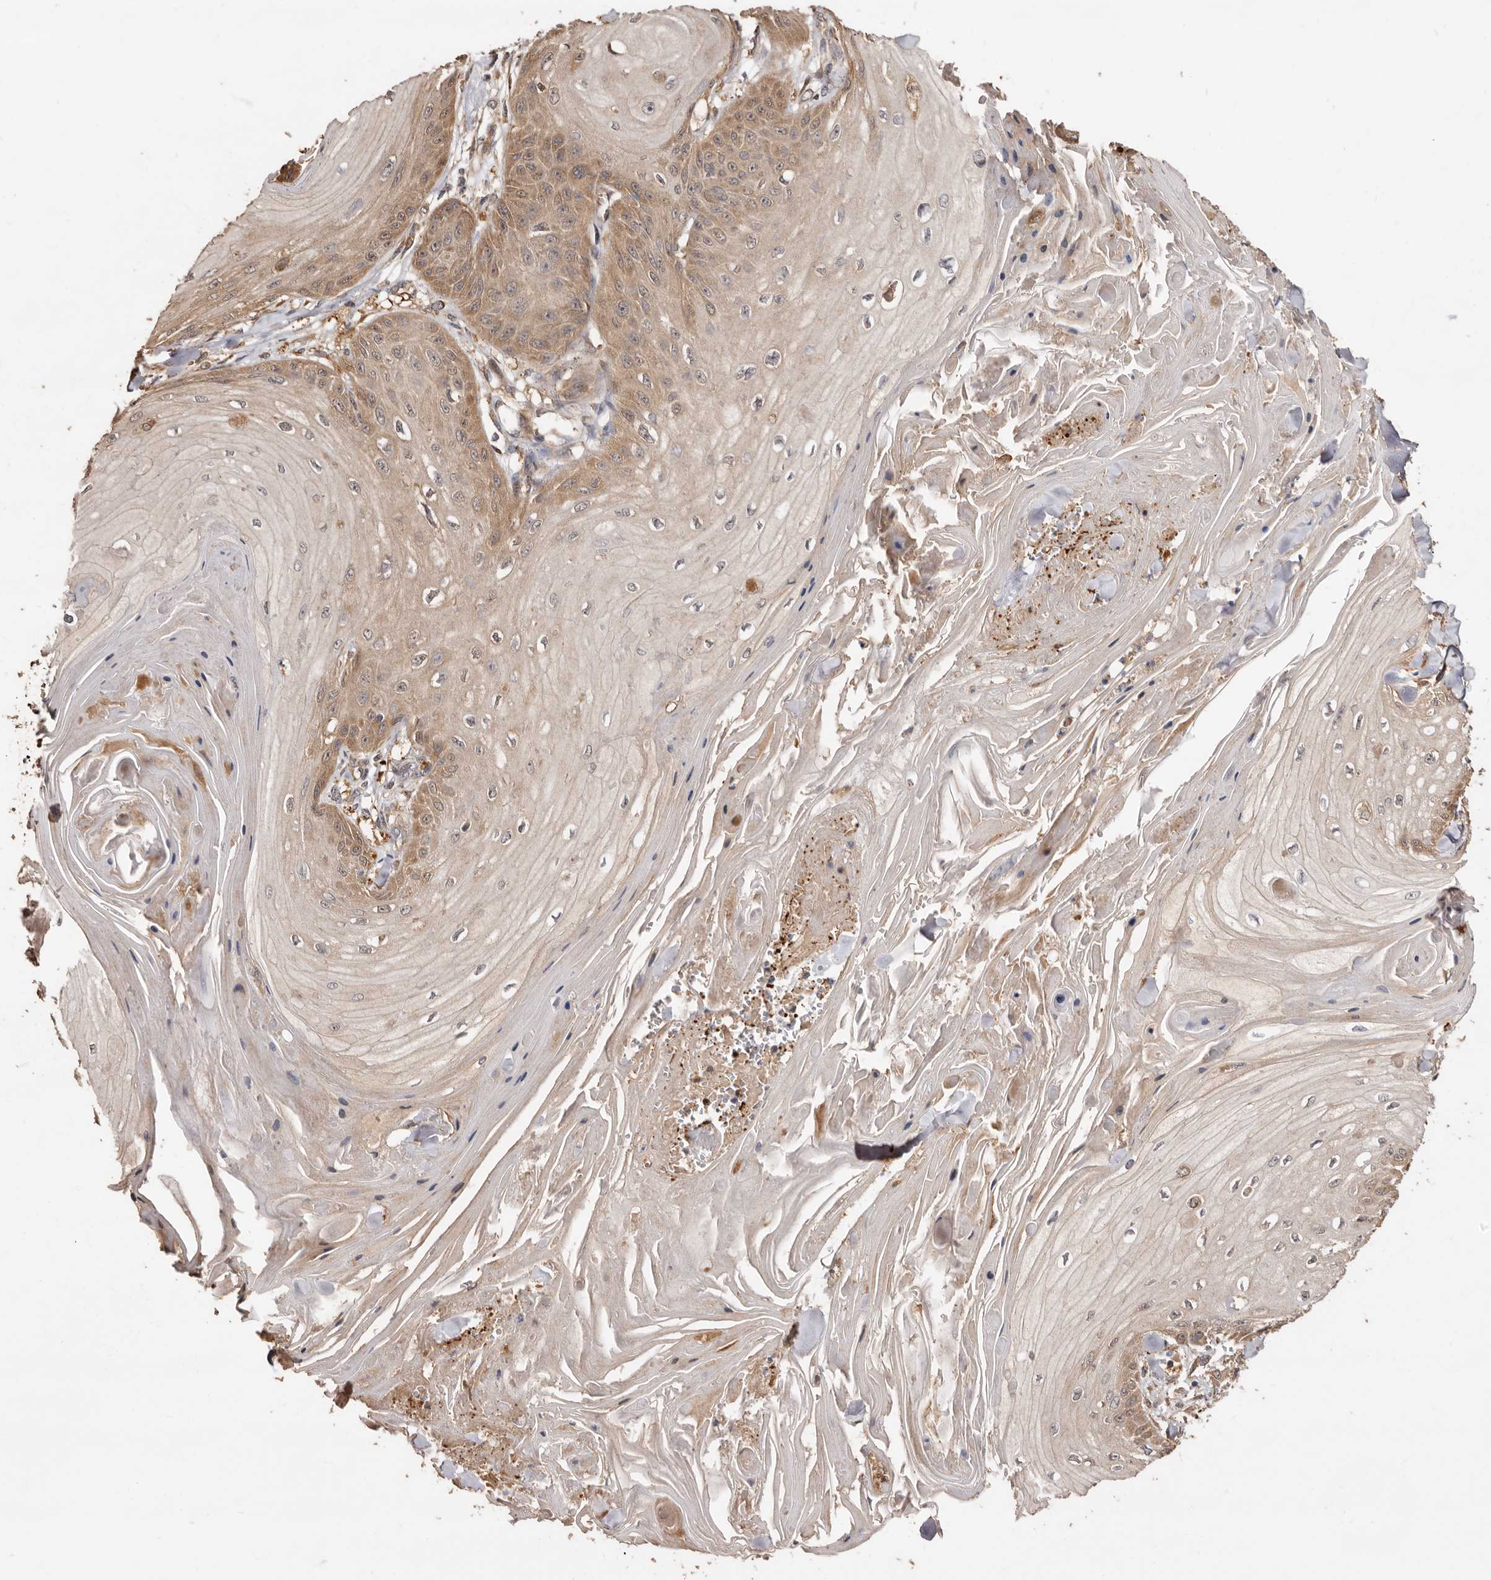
{"staining": {"intensity": "moderate", "quantity": "25%-75%", "location": "cytoplasmic/membranous"}, "tissue": "skin cancer", "cell_type": "Tumor cells", "image_type": "cancer", "snomed": [{"axis": "morphology", "description": "Squamous cell carcinoma, NOS"}, {"axis": "topography", "description": "Skin"}], "caption": "Squamous cell carcinoma (skin) stained for a protein (brown) shows moderate cytoplasmic/membranous positive positivity in about 25%-75% of tumor cells.", "gene": "COQ8B", "patient": {"sex": "male", "age": 74}}